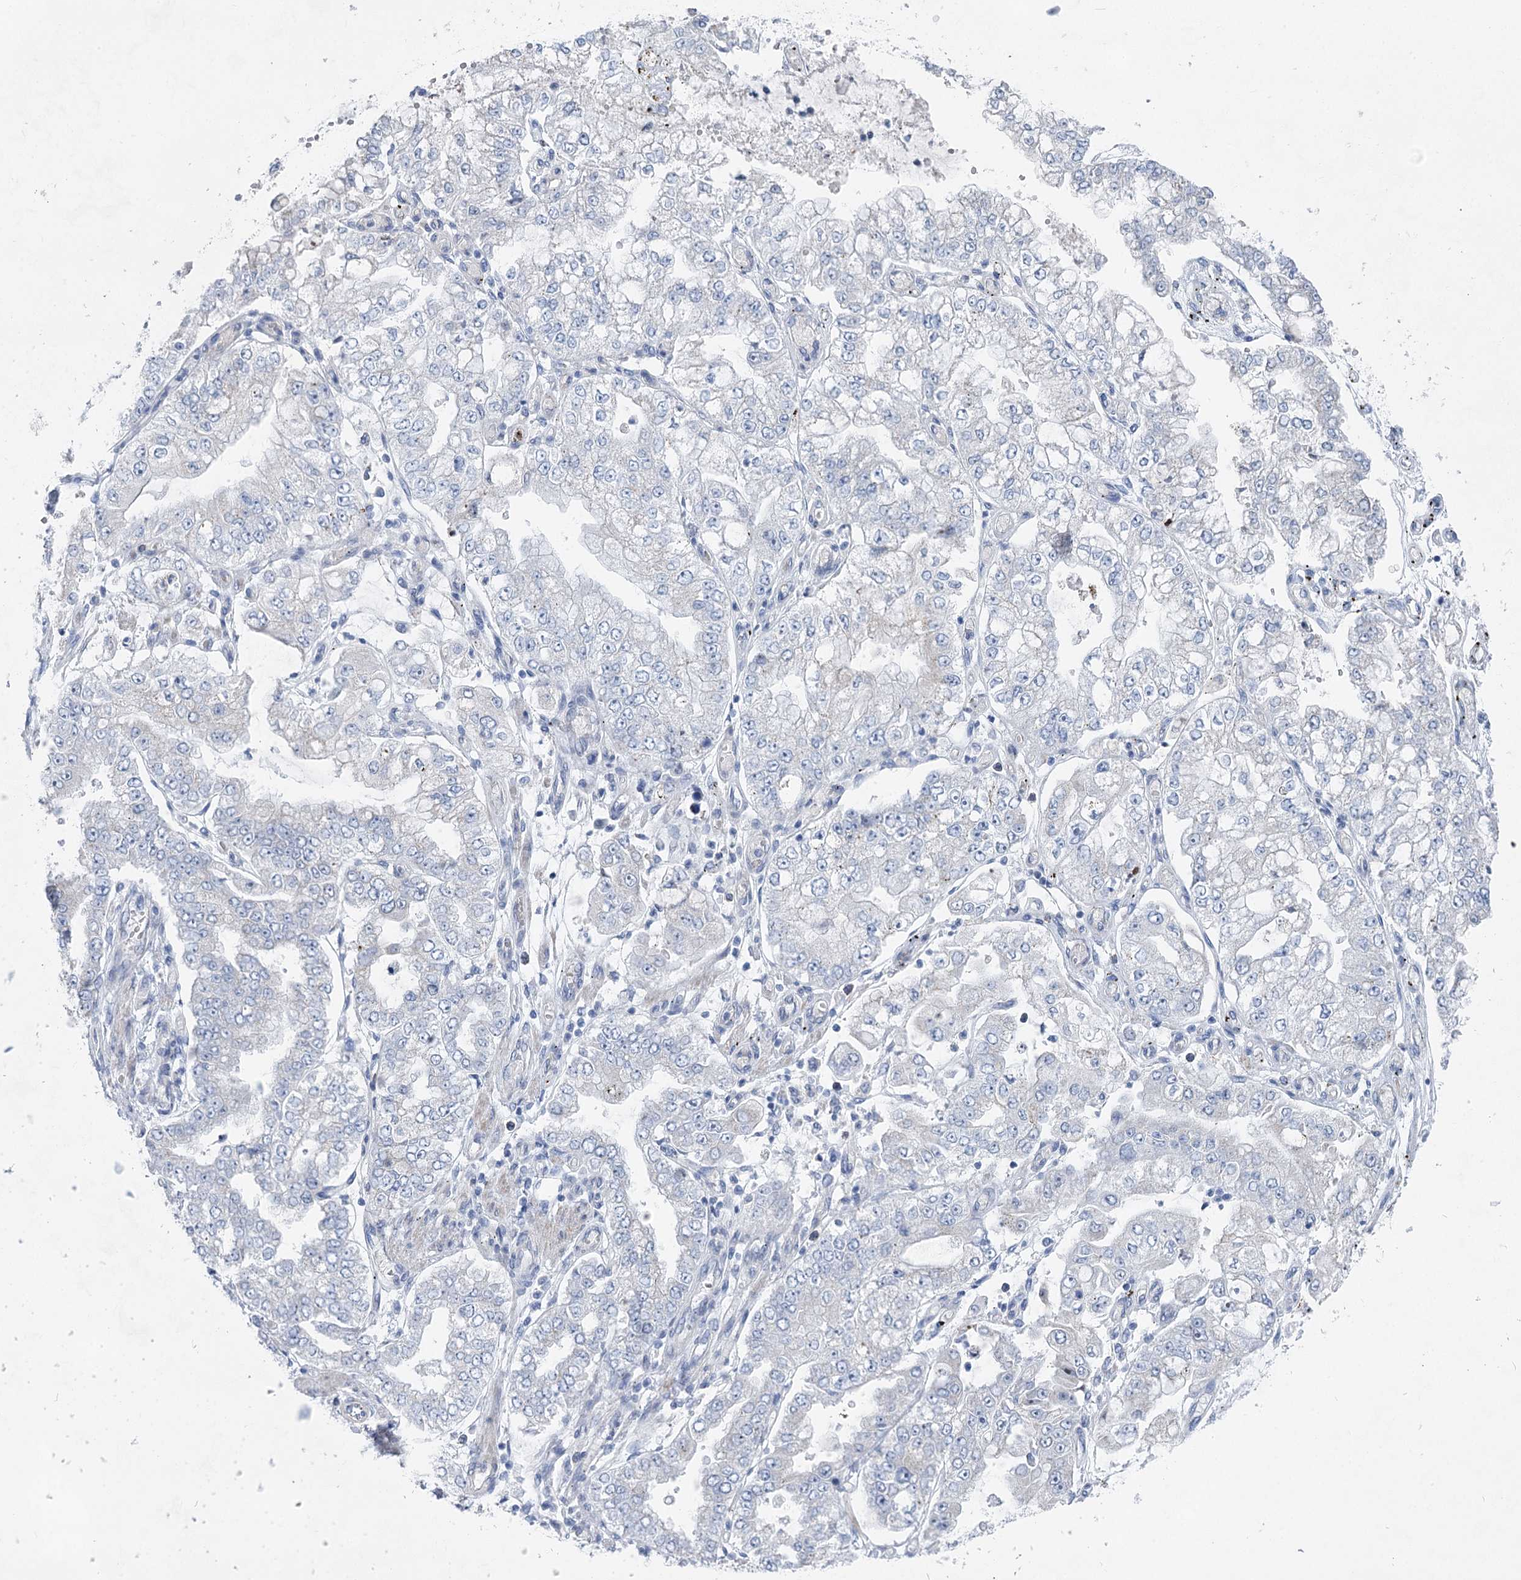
{"staining": {"intensity": "negative", "quantity": "none", "location": "none"}, "tissue": "stomach cancer", "cell_type": "Tumor cells", "image_type": "cancer", "snomed": [{"axis": "morphology", "description": "Adenocarcinoma, NOS"}, {"axis": "topography", "description": "Stomach"}], "caption": "The immunohistochemistry (IHC) histopathology image has no significant expression in tumor cells of stomach cancer tissue.", "gene": "WDR74", "patient": {"sex": "male", "age": 76}}